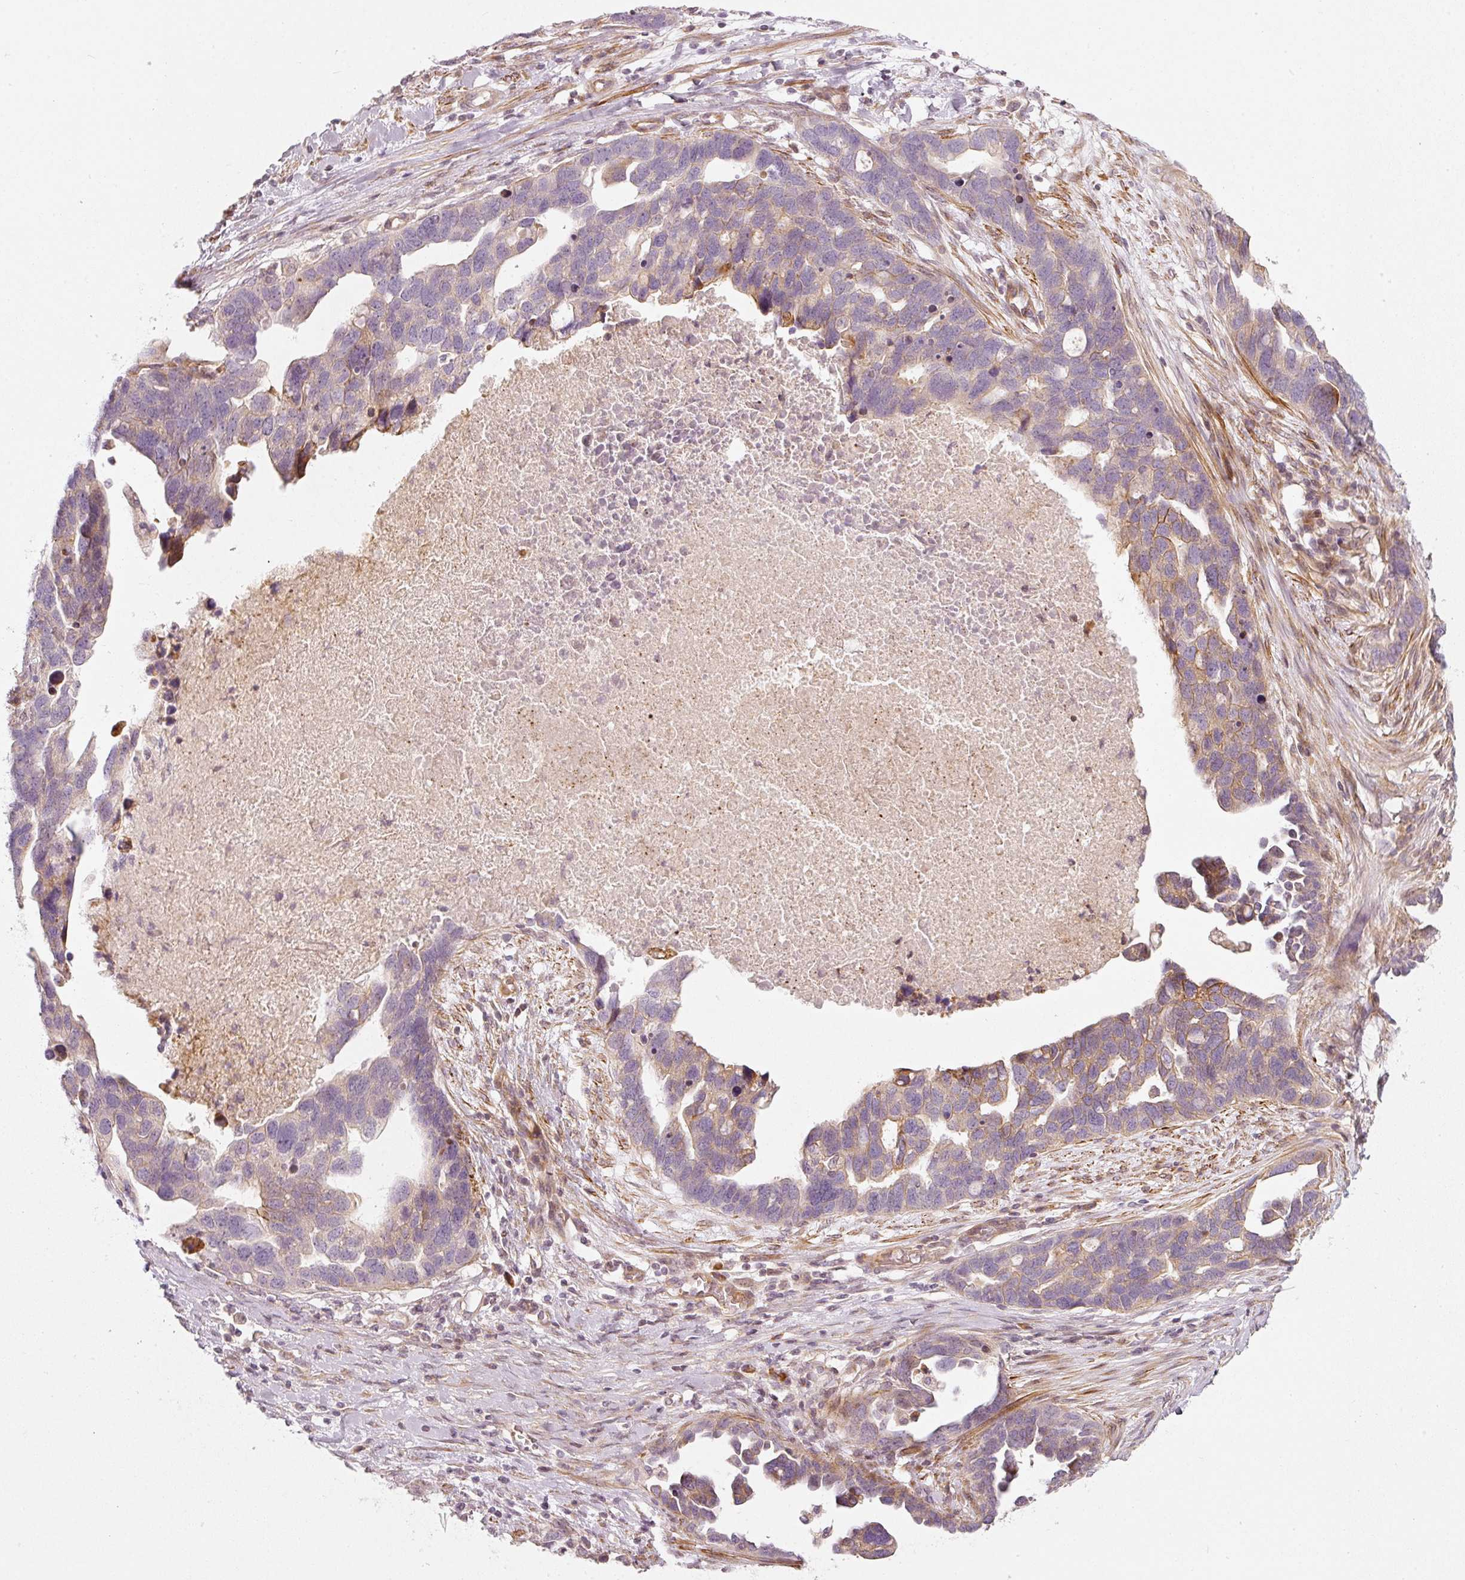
{"staining": {"intensity": "weak", "quantity": "25%-75%", "location": "cytoplasmic/membranous"}, "tissue": "ovarian cancer", "cell_type": "Tumor cells", "image_type": "cancer", "snomed": [{"axis": "morphology", "description": "Cystadenocarcinoma, serous, NOS"}, {"axis": "topography", "description": "Ovary"}], "caption": "Serous cystadenocarcinoma (ovarian) tissue reveals weak cytoplasmic/membranous positivity in about 25%-75% of tumor cells", "gene": "KCNQ1", "patient": {"sex": "female", "age": 54}}